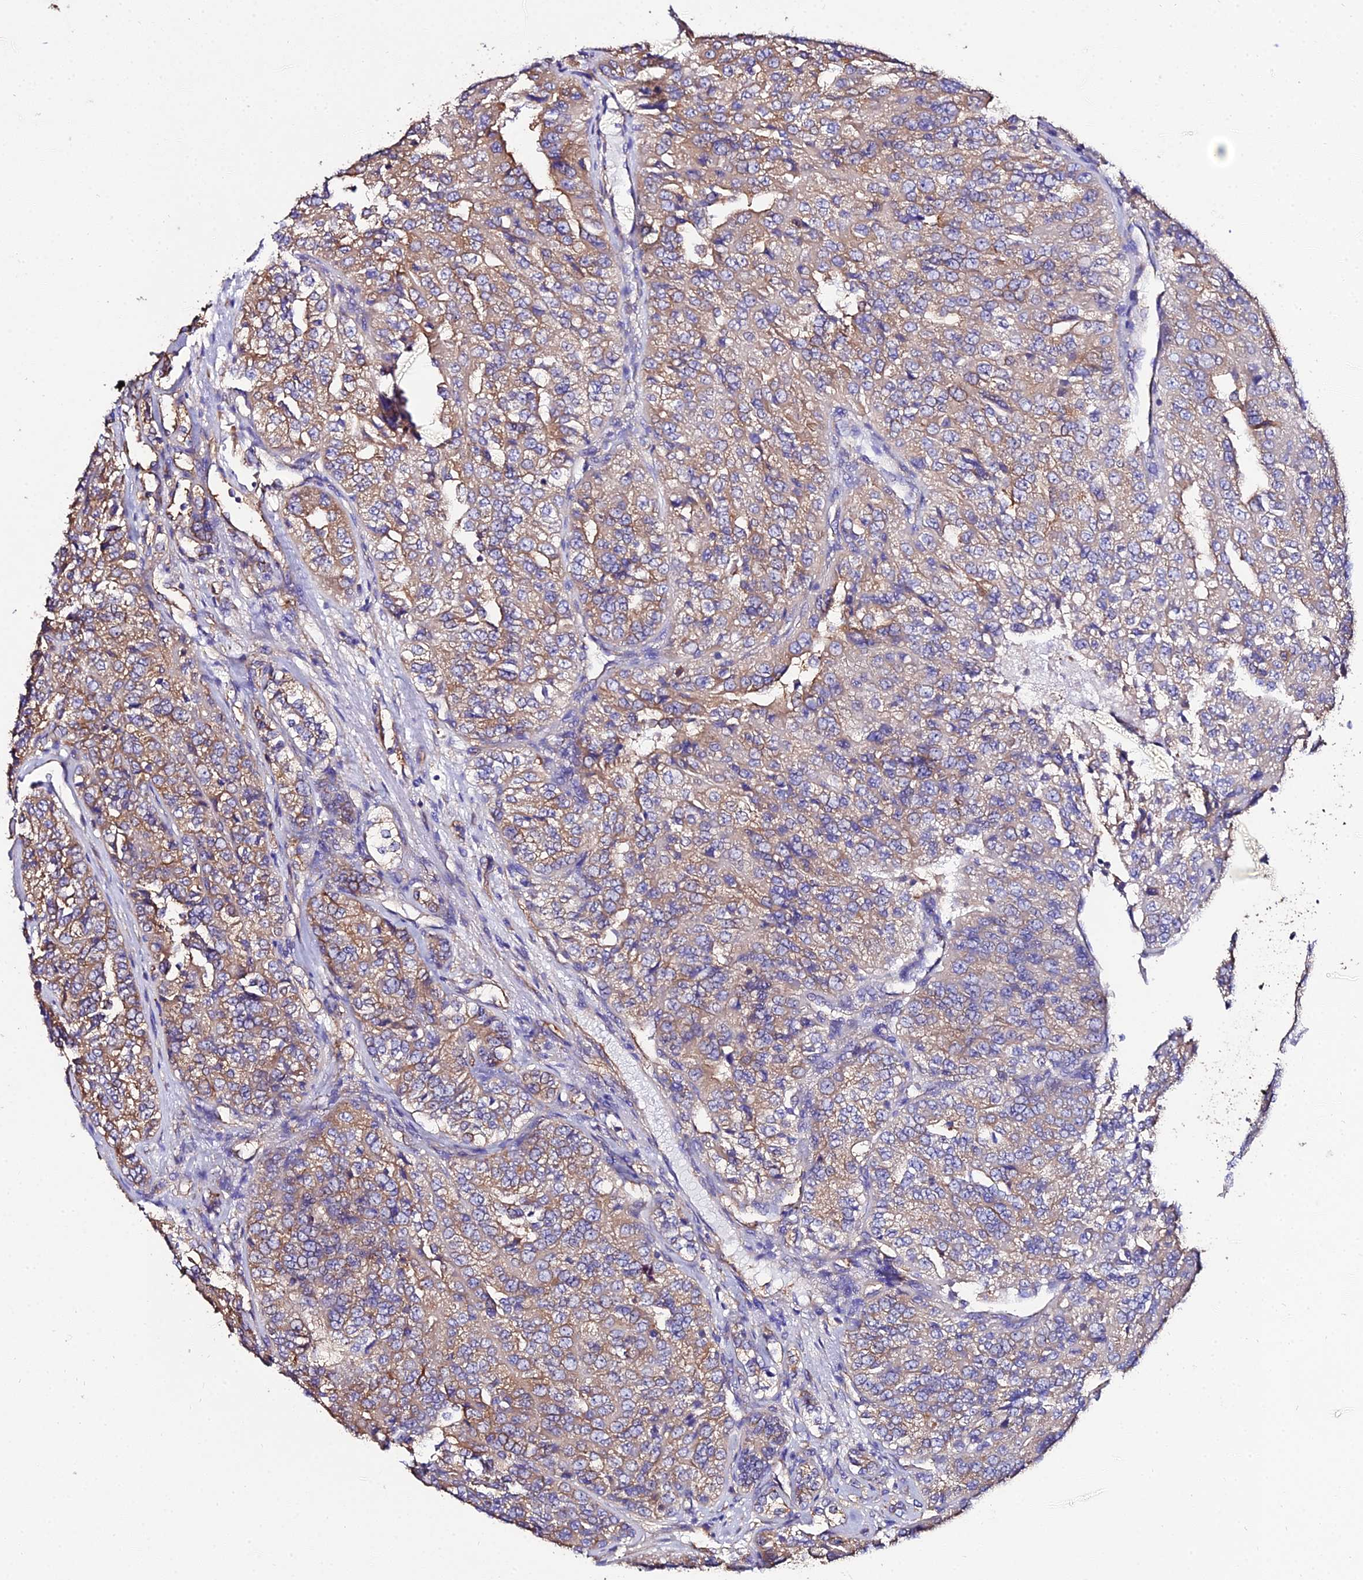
{"staining": {"intensity": "weak", "quantity": ">75%", "location": "cytoplasmic/membranous"}, "tissue": "renal cancer", "cell_type": "Tumor cells", "image_type": "cancer", "snomed": [{"axis": "morphology", "description": "Adenocarcinoma, NOS"}, {"axis": "topography", "description": "Kidney"}], "caption": "Immunohistochemistry (IHC) staining of adenocarcinoma (renal), which exhibits low levels of weak cytoplasmic/membranous expression in about >75% of tumor cells indicating weak cytoplasmic/membranous protein positivity. The staining was performed using DAB (3,3'-diaminobenzidine) (brown) for protein detection and nuclei were counterstained in hematoxylin (blue).", "gene": "TUBA3D", "patient": {"sex": "female", "age": 63}}